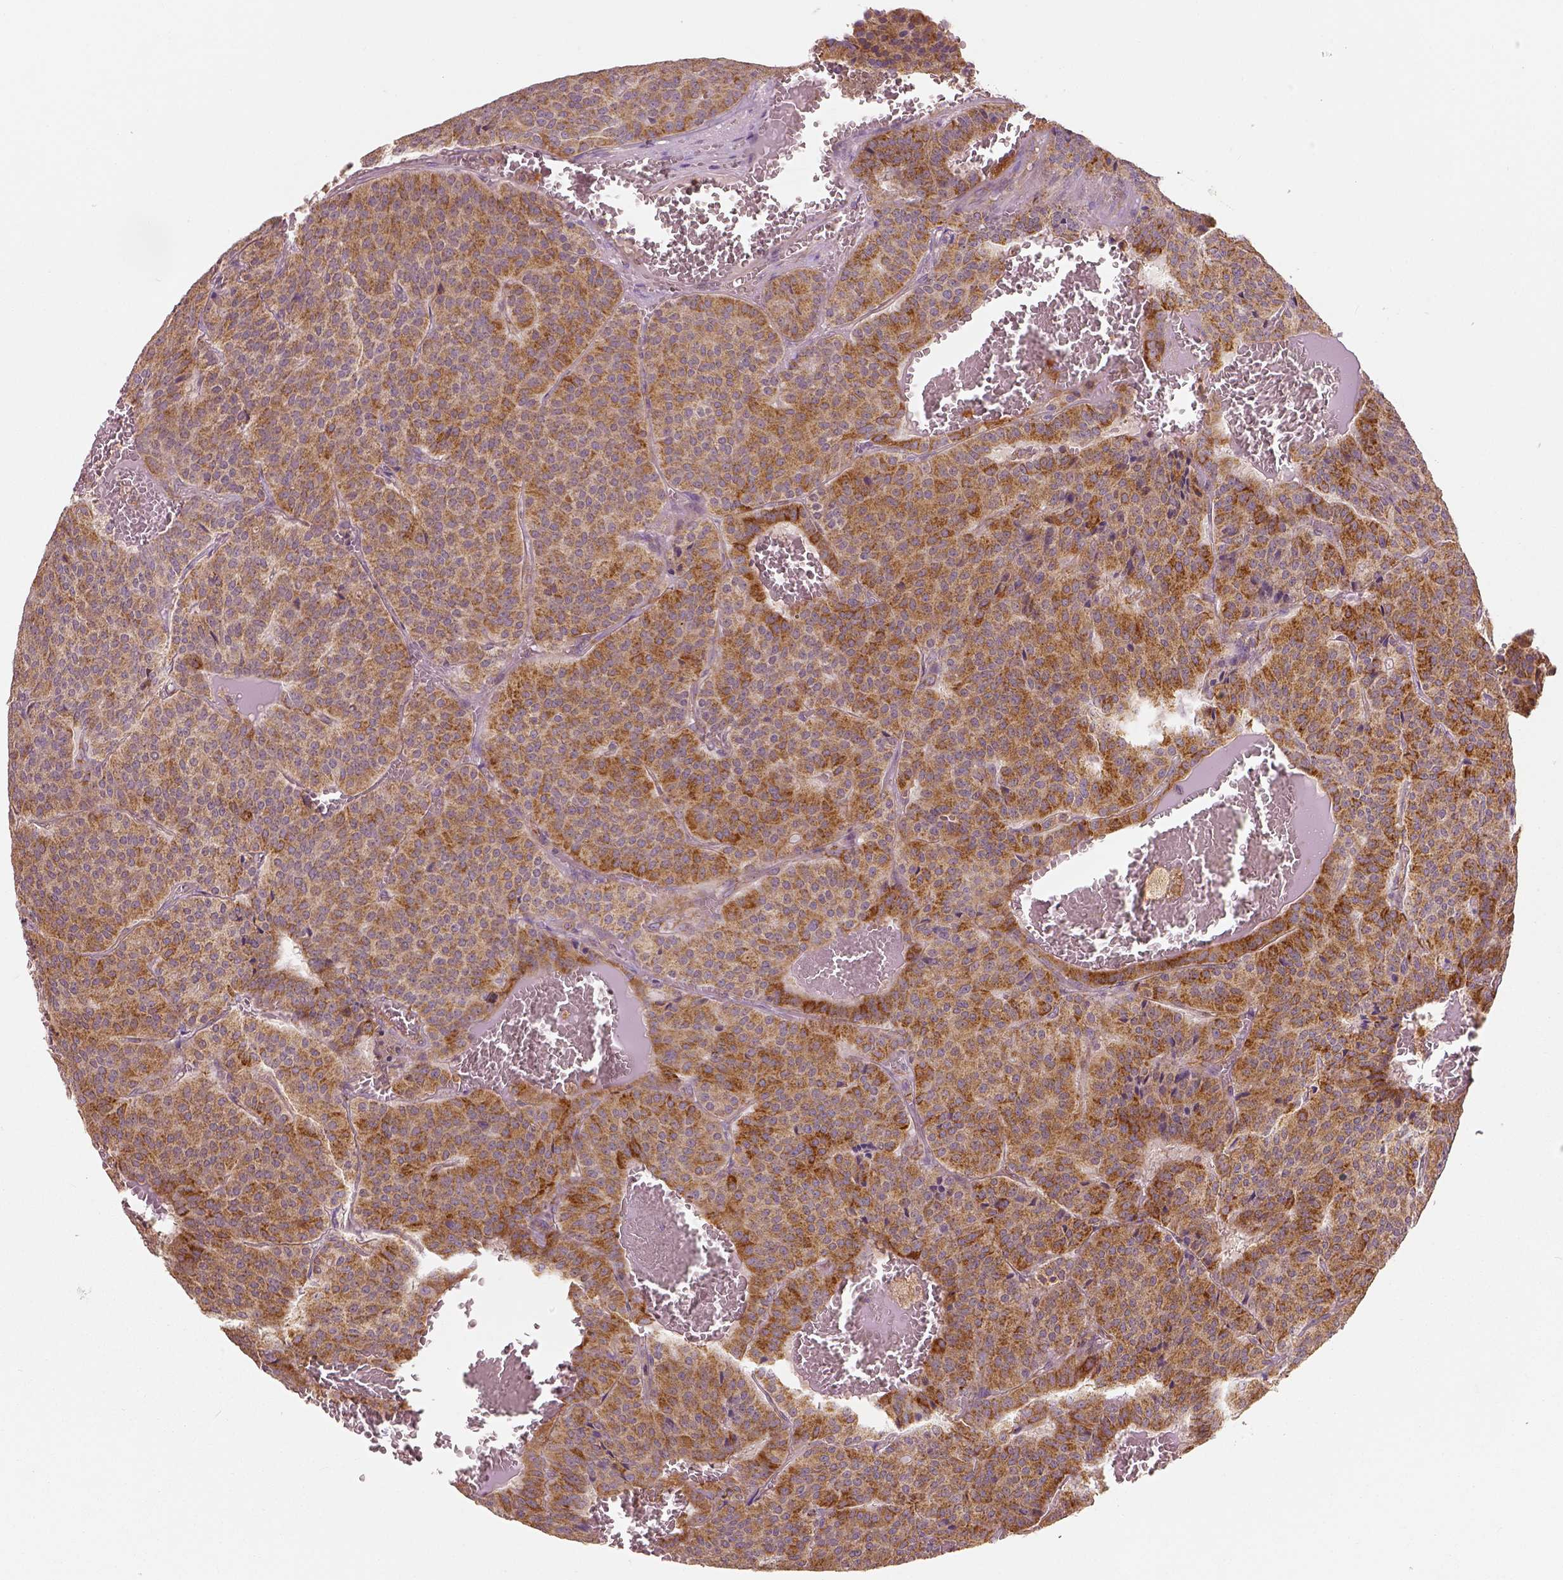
{"staining": {"intensity": "moderate", "quantity": ">75%", "location": "cytoplasmic/membranous"}, "tissue": "carcinoid", "cell_type": "Tumor cells", "image_type": "cancer", "snomed": [{"axis": "morphology", "description": "Carcinoid, malignant, NOS"}, {"axis": "topography", "description": "Lung"}], "caption": "This is a histology image of IHC staining of carcinoid, which shows moderate expression in the cytoplasmic/membranous of tumor cells.", "gene": "PGAM5", "patient": {"sex": "male", "age": 70}}